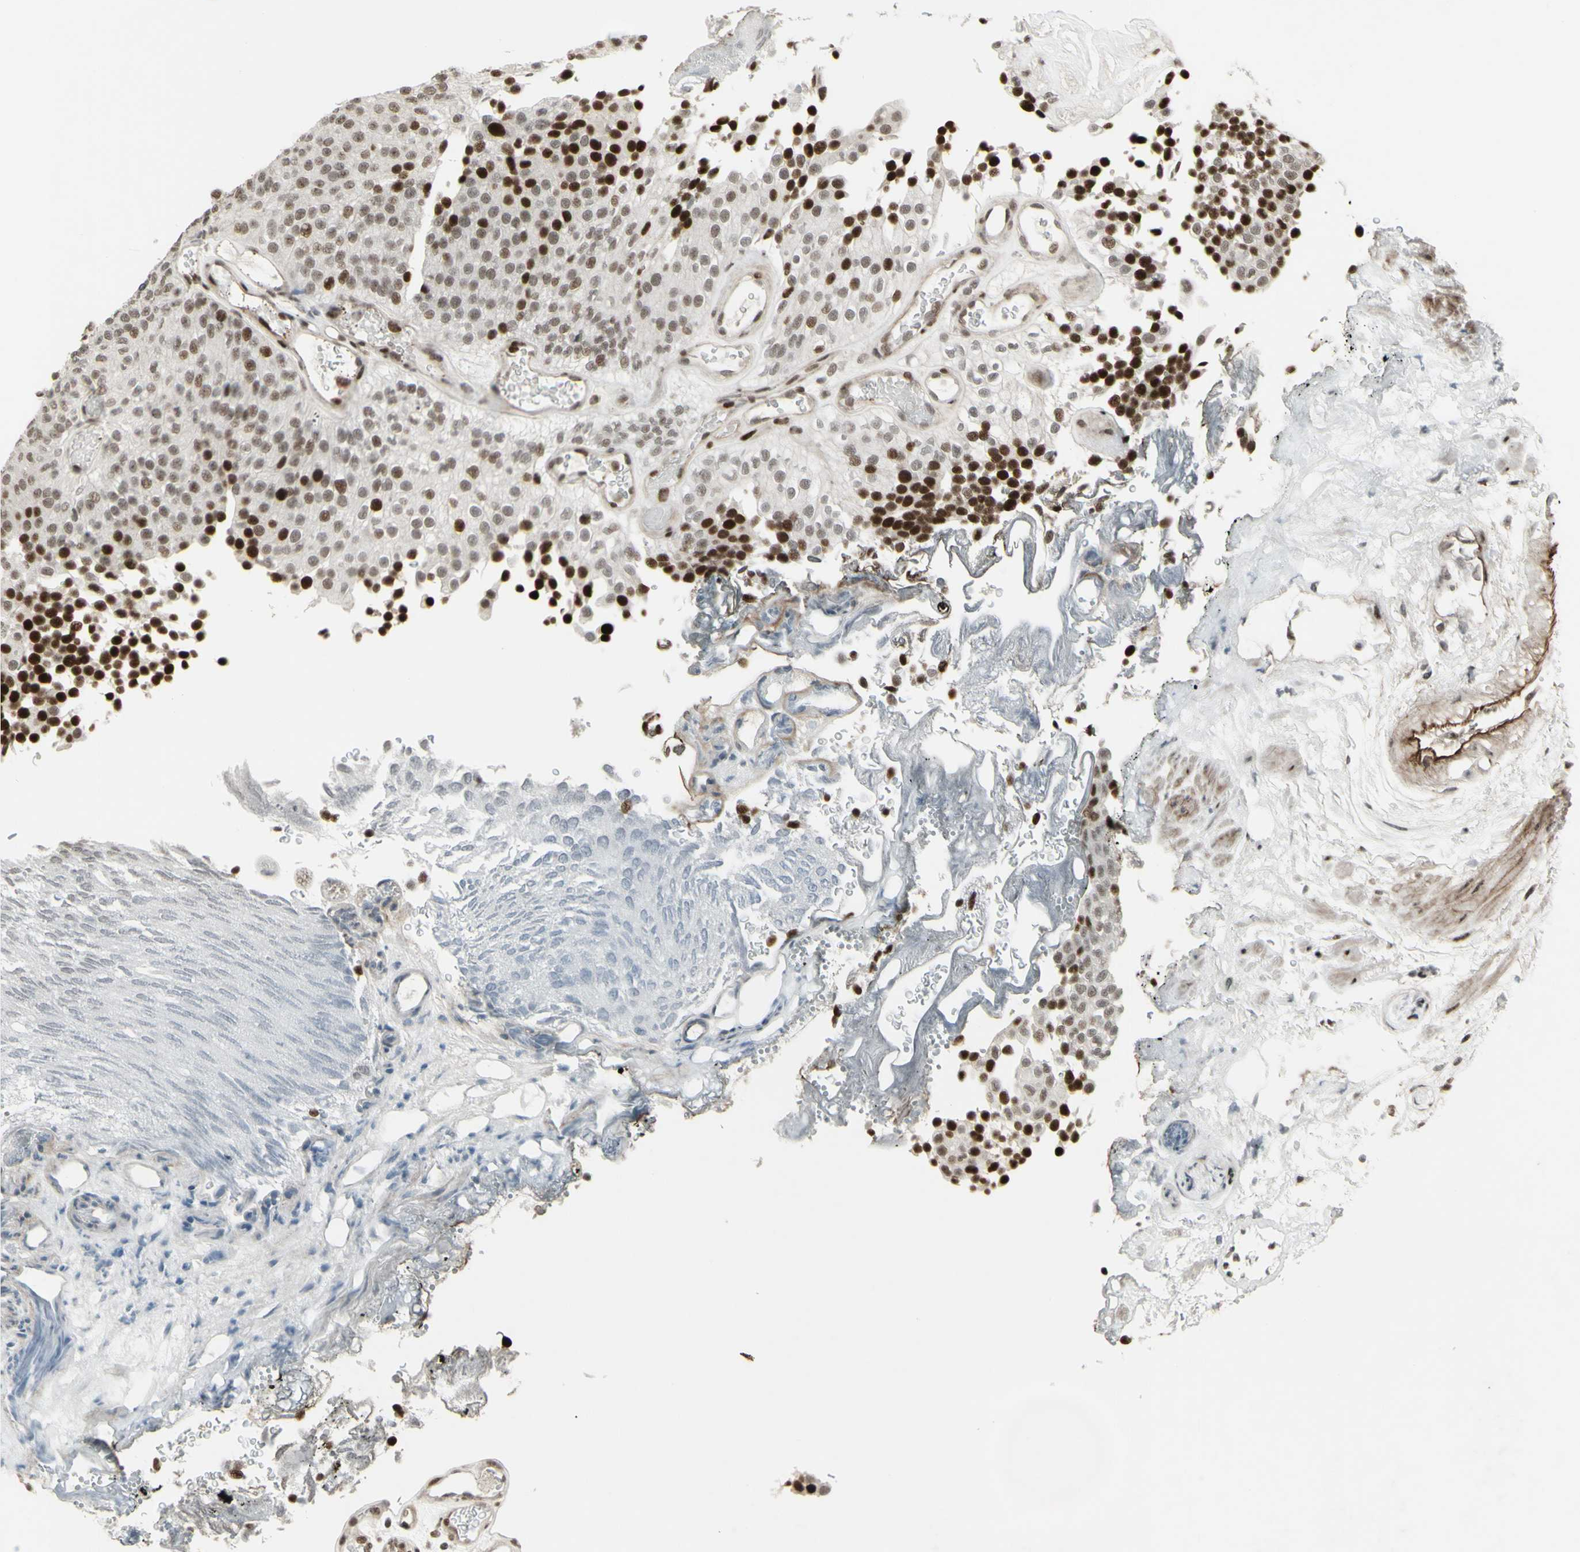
{"staining": {"intensity": "strong", "quantity": "25%-75%", "location": "nuclear"}, "tissue": "urothelial cancer", "cell_type": "Tumor cells", "image_type": "cancer", "snomed": [{"axis": "morphology", "description": "Urothelial carcinoma, Low grade"}, {"axis": "topography", "description": "Urinary bladder"}], "caption": "An image of human urothelial carcinoma (low-grade) stained for a protein reveals strong nuclear brown staining in tumor cells.", "gene": "SUPT6H", "patient": {"sex": "male", "age": 78}}